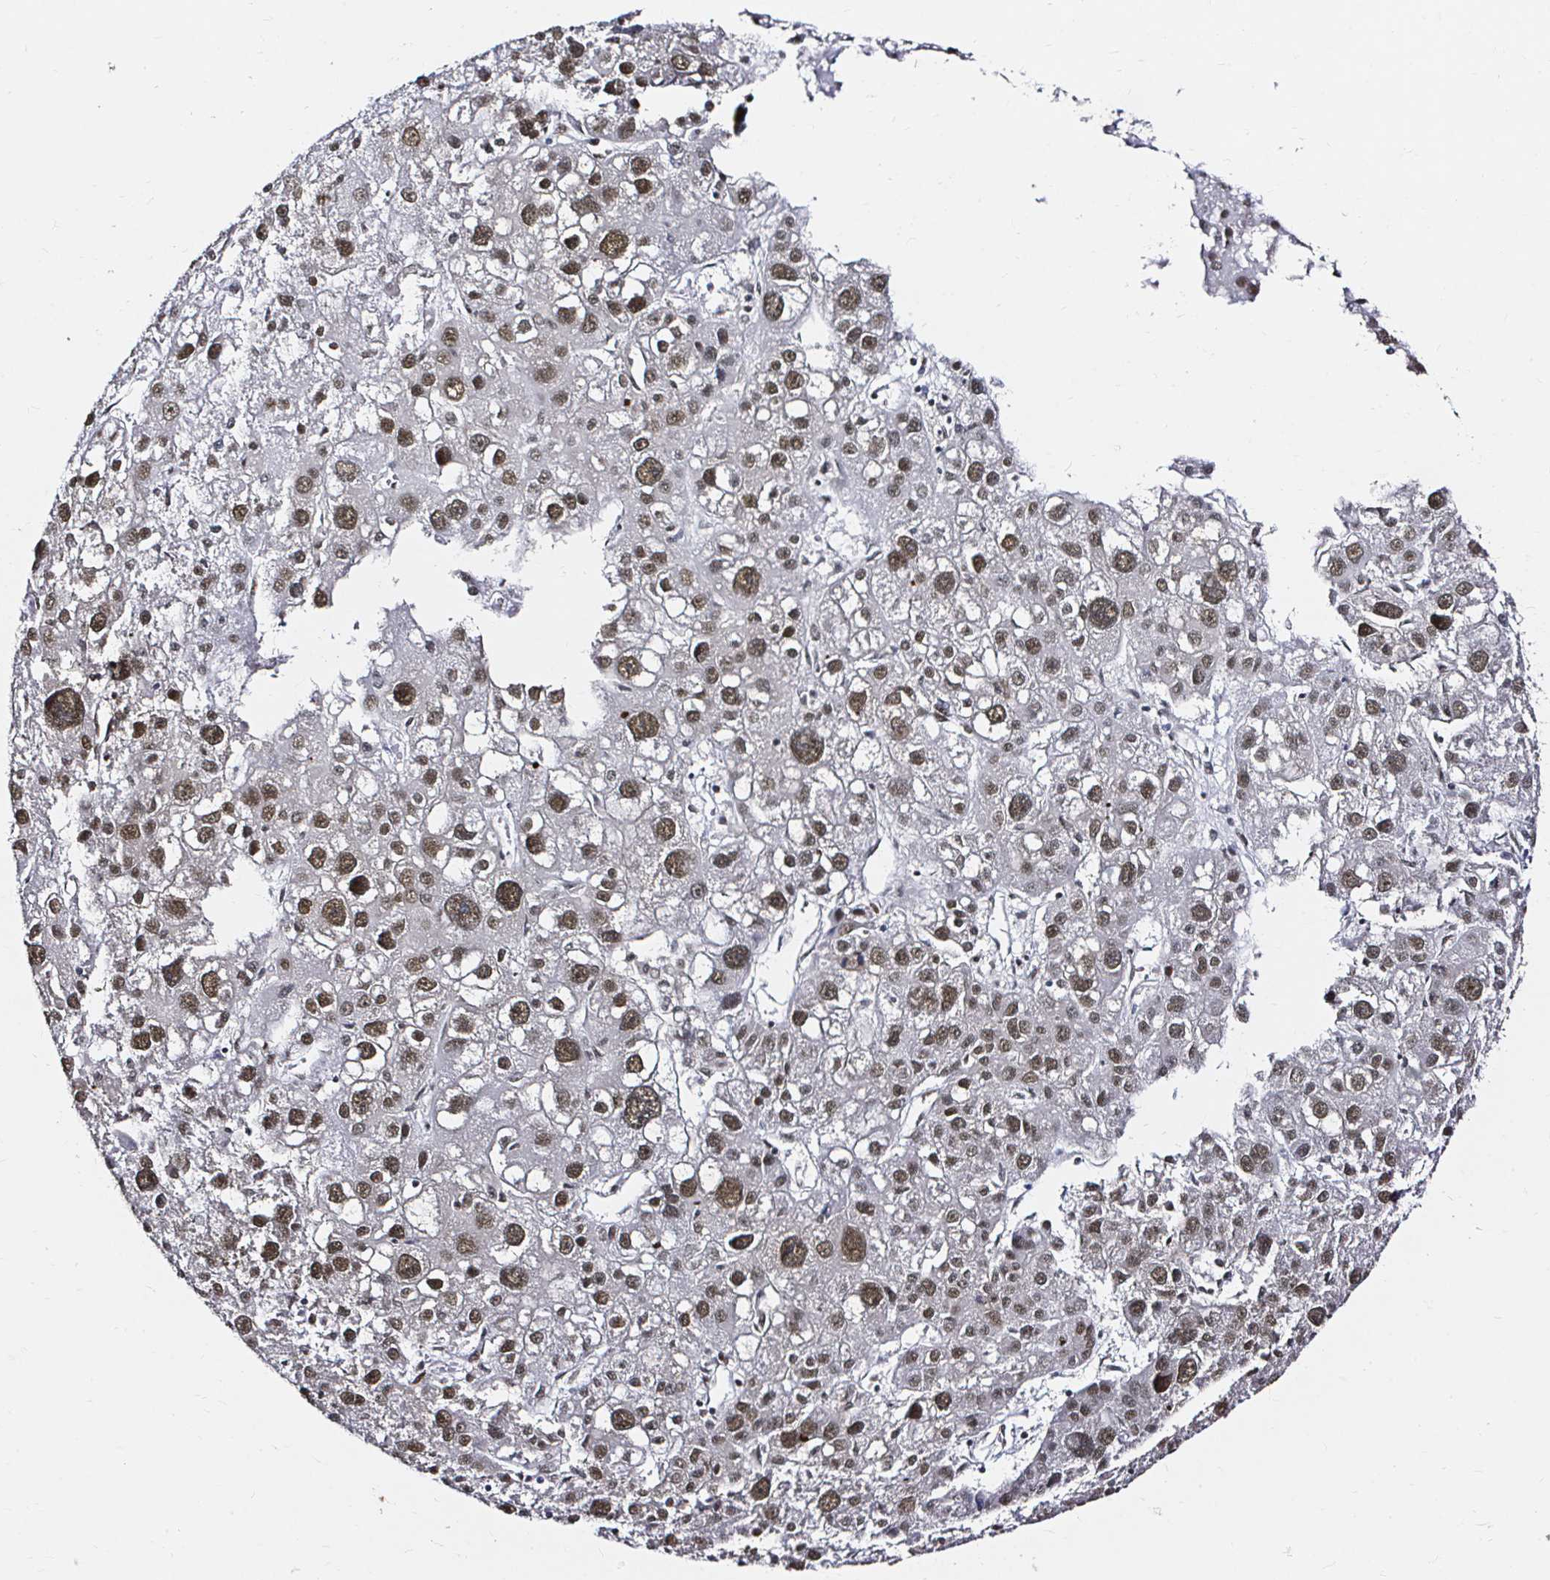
{"staining": {"intensity": "moderate", "quantity": ">75%", "location": "nuclear"}, "tissue": "liver cancer", "cell_type": "Tumor cells", "image_type": "cancer", "snomed": [{"axis": "morphology", "description": "Carcinoma, Hepatocellular, NOS"}, {"axis": "topography", "description": "Liver"}], "caption": "Immunohistochemical staining of human liver cancer shows medium levels of moderate nuclear staining in about >75% of tumor cells. The protein of interest is stained brown, and the nuclei are stained in blue (DAB (3,3'-diaminobenzidine) IHC with brightfield microscopy, high magnification).", "gene": "SNRPC", "patient": {"sex": "male", "age": 73}}